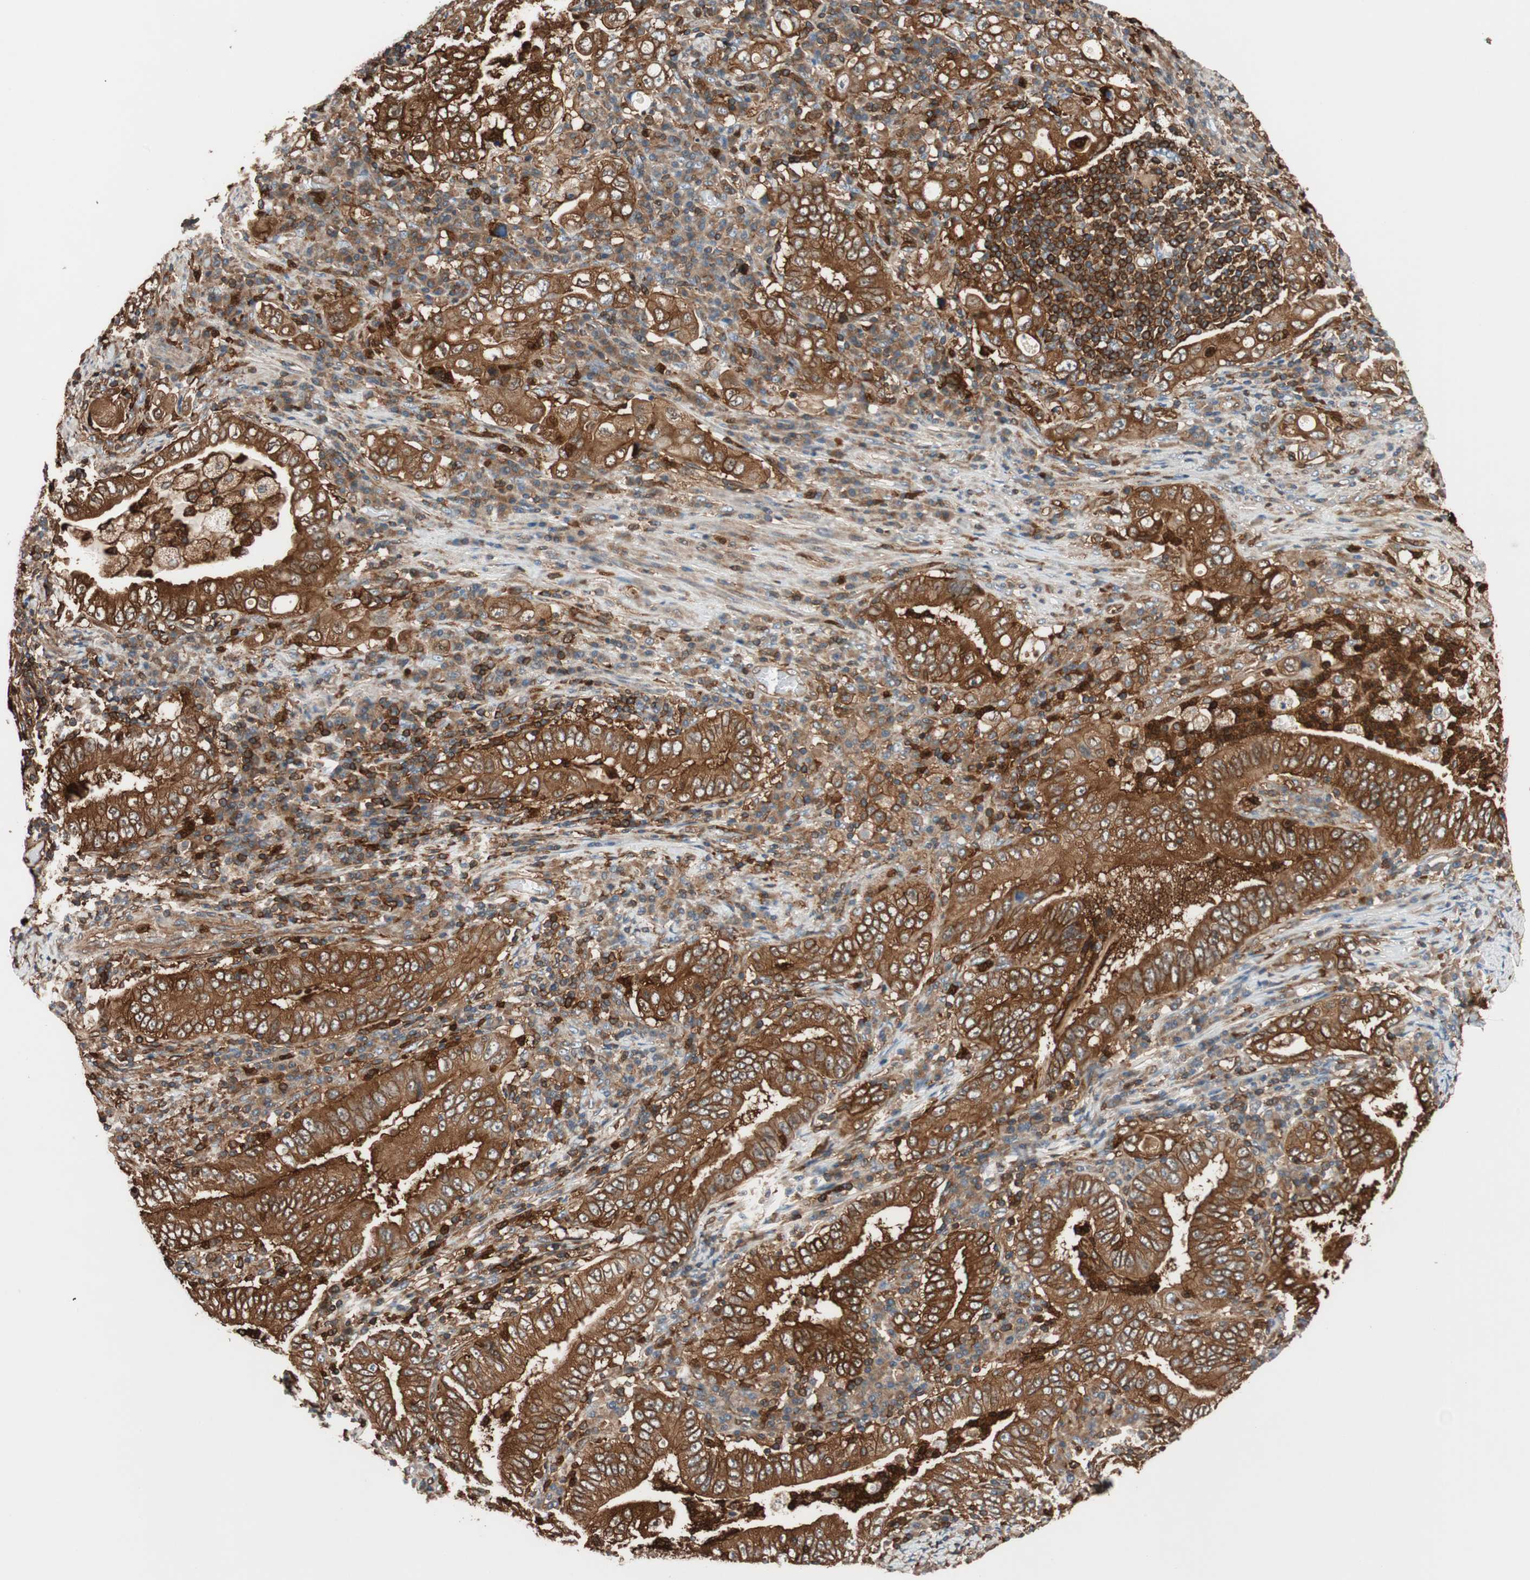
{"staining": {"intensity": "strong", "quantity": ">75%", "location": "cytoplasmic/membranous"}, "tissue": "stomach cancer", "cell_type": "Tumor cells", "image_type": "cancer", "snomed": [{"axis": "morphology", "description": "Normal tissue, NOS"}, {"axis": "morphology", "description": "Adenocarcinoma, NOS"}, {"axis": "topography", "description": "Esophagus"}, {"axis": "topography", "description": "Stomach, upper"}, {"axis": "topography", "description": "Peripheral nerve tissue"}], "caption": "Stomach cancer stained with a brown dye shows strong cytoplasmic/membranous positive expression in about >75% of tumor cells.", "gene": "VASP", "patient": {"sex": "male", "age": 62}}